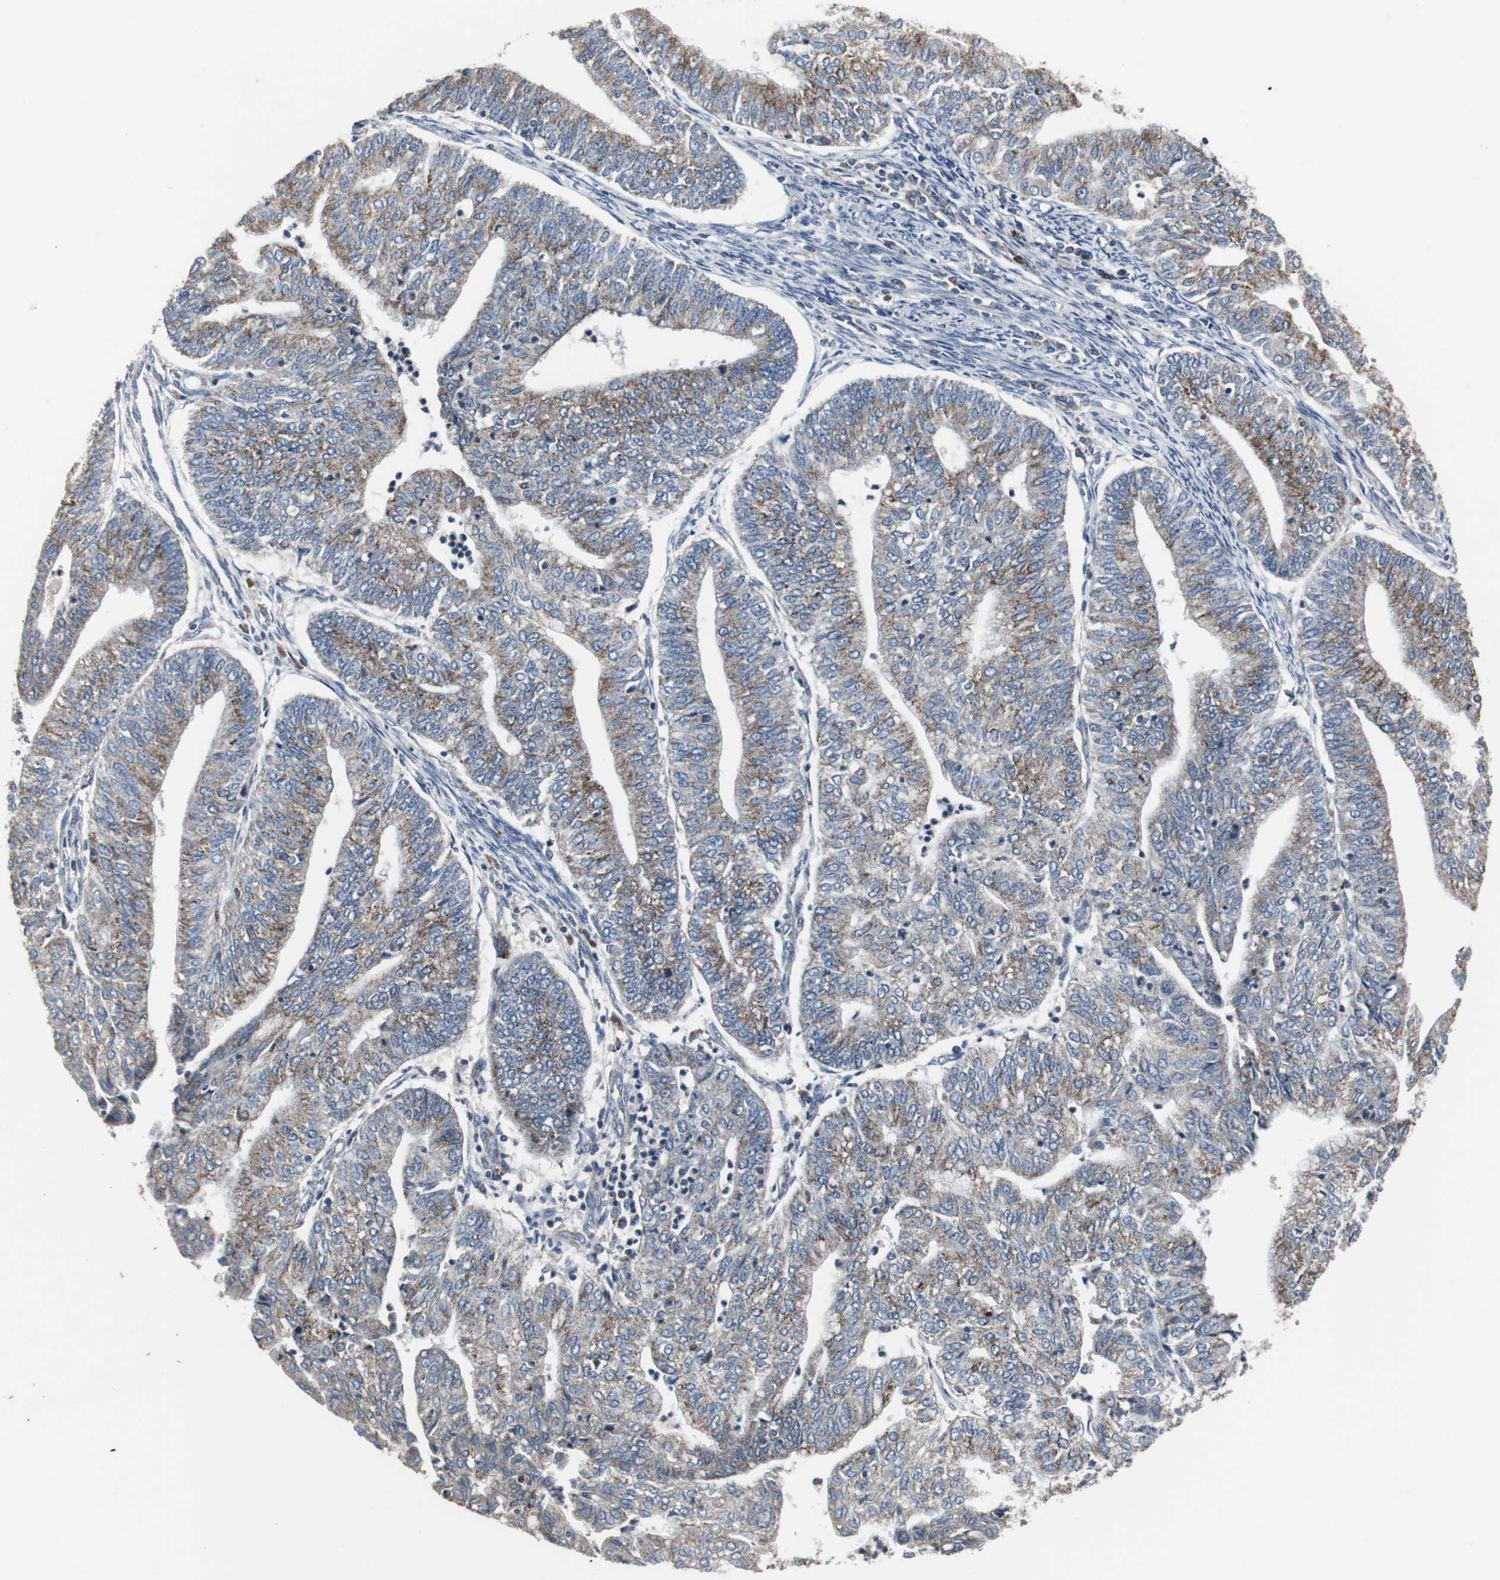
{"staining": {"intensity": "moderate", "quantity": ">75%", "location": "cytoplasmic/membranous"}, "tissue": "endometrial cancer", "cell_type": "Tumor cells", "image_type": "cancer", "snomed": [{"axis": "morphology", "description": "Adenocarcinoma, NOS"}, {"axis": "topography", "description": "Endometrium"}], "caption": "Immunohistochemical staining of human endometrial adenocarcinoma exhibits medium levels of moderate cytoplasmic/membranous staining in about >75% of tumor cells.", "gene": "ACAA1", "patient": {"sex": "female", "age": 59}}